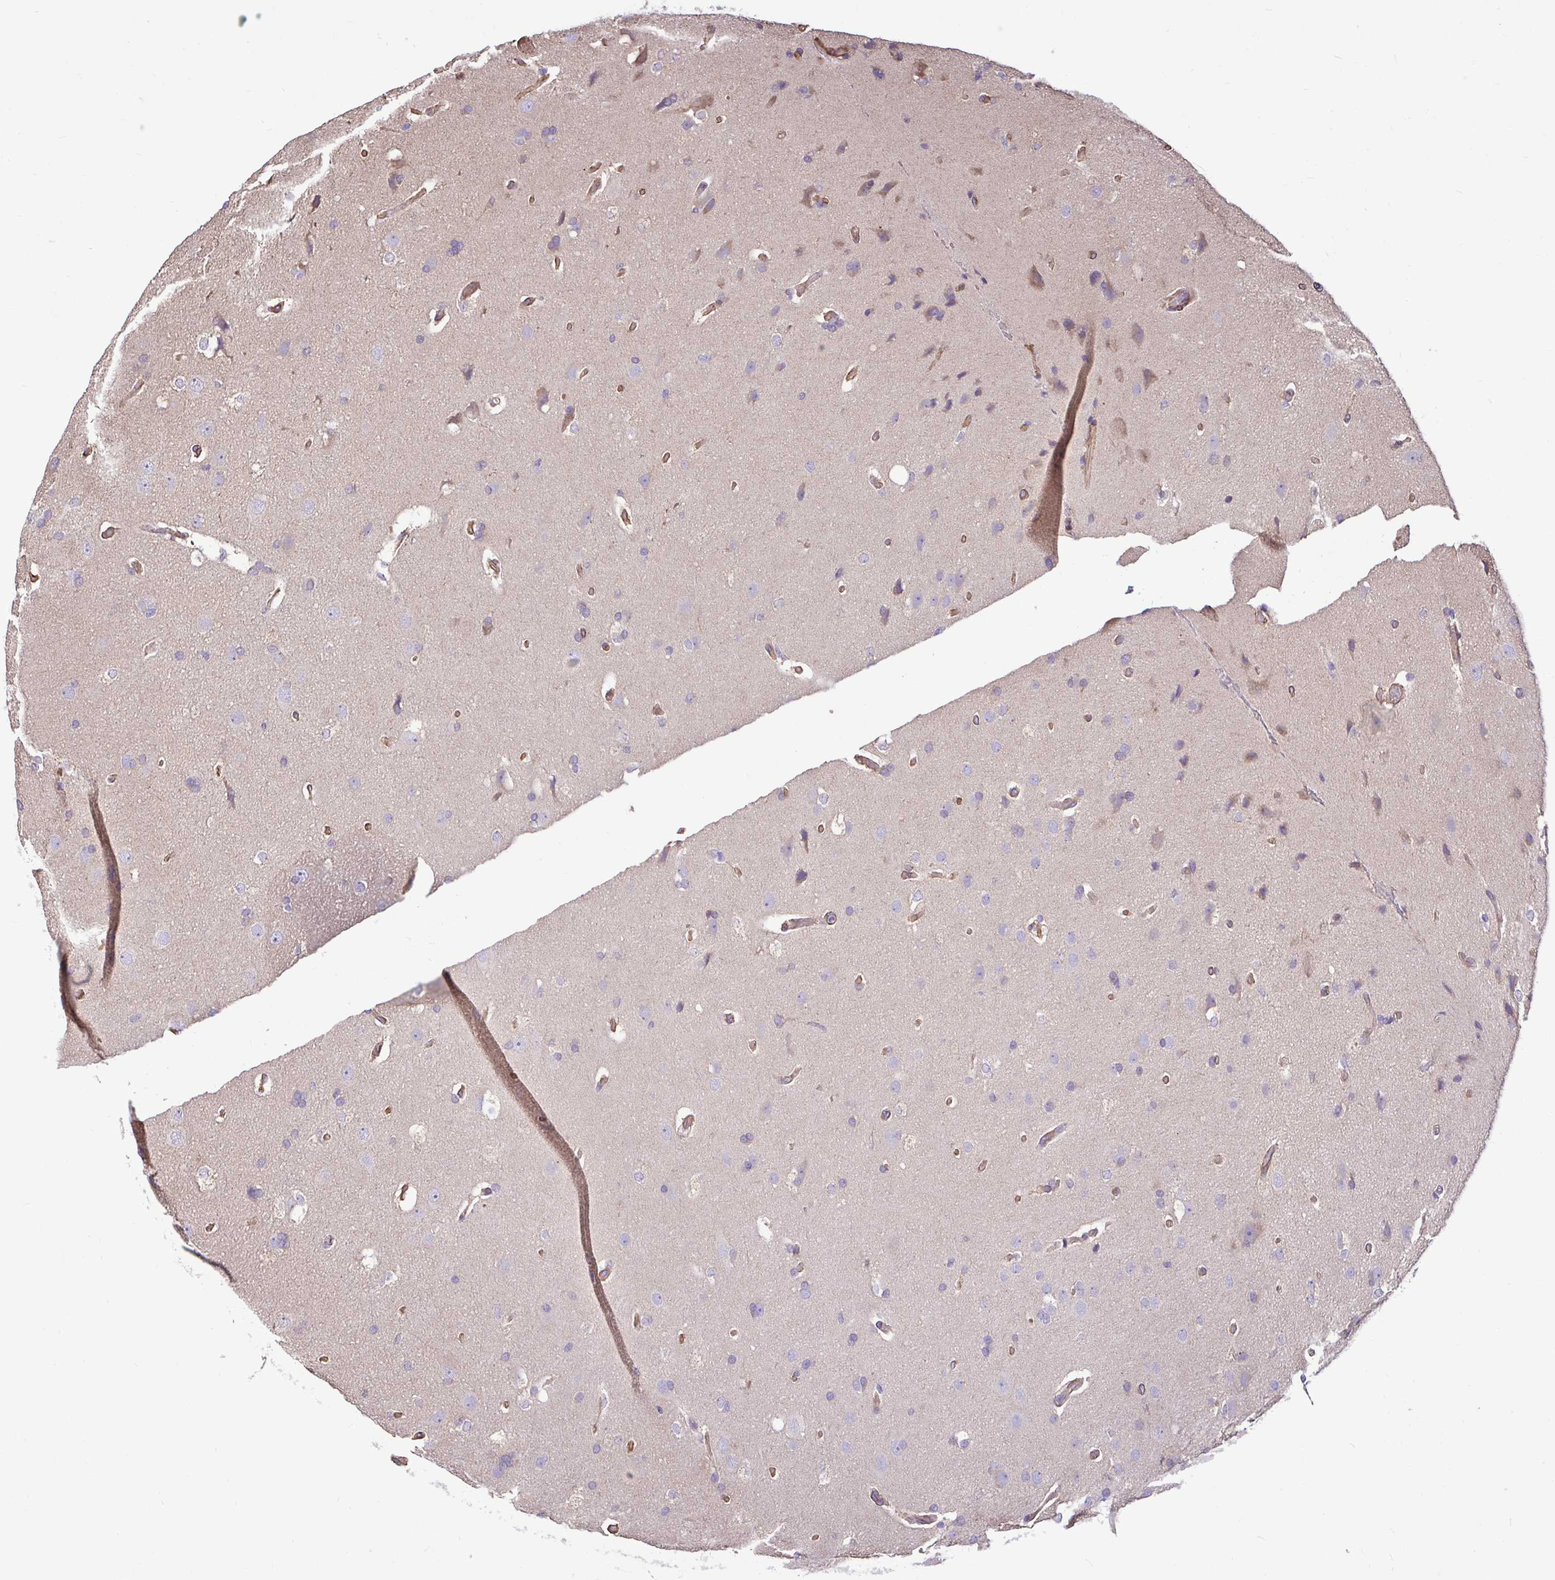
{"staining": {"intensity": "negative", "quantity": "none", "location": "none"}, "tissue": "glioma", "cell_type": "Tumor cells", "image_type": "cancer", "snomed": [{"axis": "morphology", "description": "Glioma, malignant, High grade"}, {"axis": "topography", "description": "Brain"}], "caption": "Image shows no protein expression in tumor cells of high-grade glioma (malignant) tissue.", "gene": "PTPRK", "patient": {"sex": "male", "age": 56}}